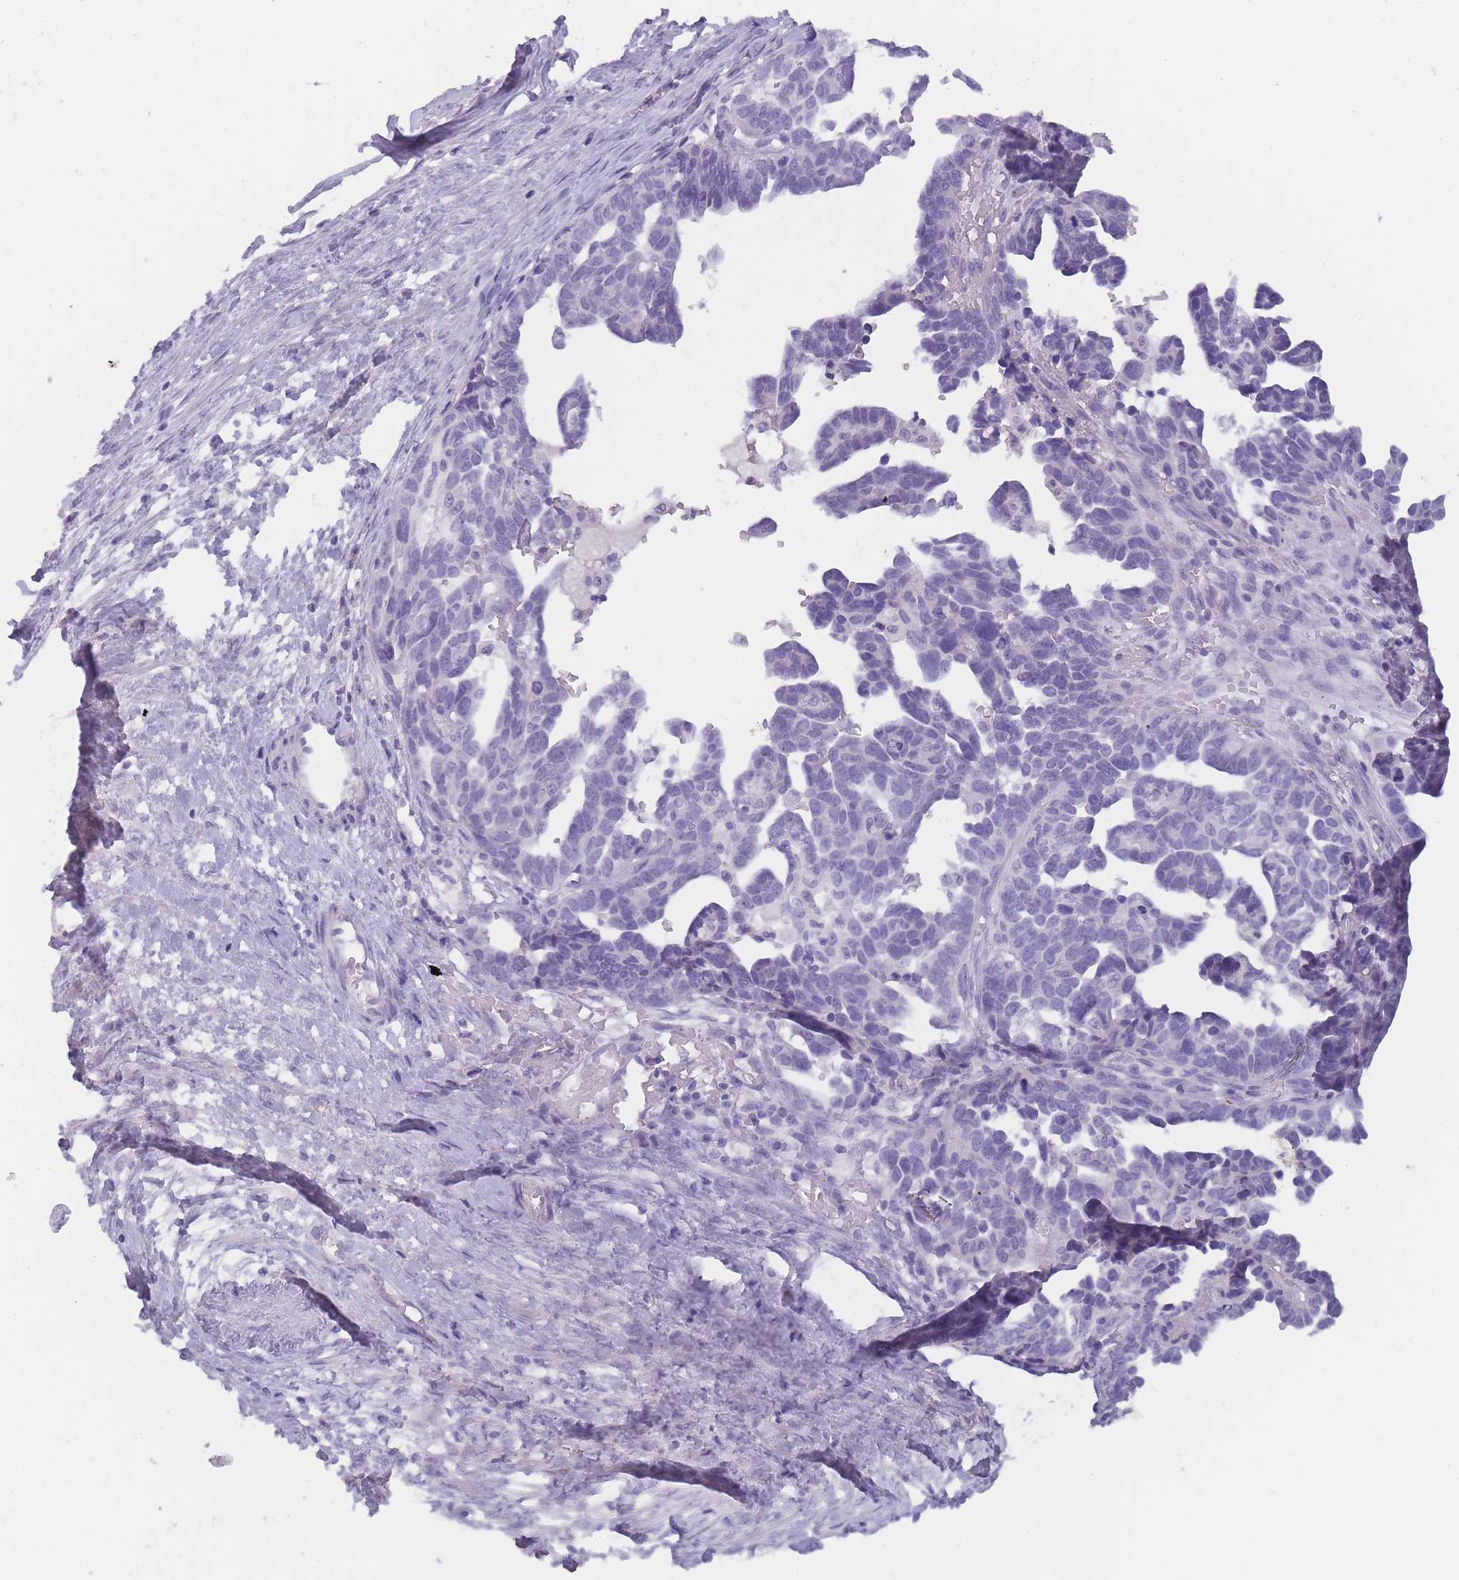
{"staining": {"intensity": "negative", "quantity": "none", "location": "none"}, "tissue": "ovarian cancer", "cell_type": "Tumor cells", "image_type": "cancer", "snomed": [{"axis": "morphology", "description": "Cystadenocarcinoma, serous, NOS"}, {"axis": "topography", "description": "Ovary"}], "caption": "Serous cystadenocarcinoma (ovarian) stained for a protein using immunohistochemistry demonstrates no expression tumor cells.", "gene": "TCP11", "patient": {"sex": "female", "age": 54}}